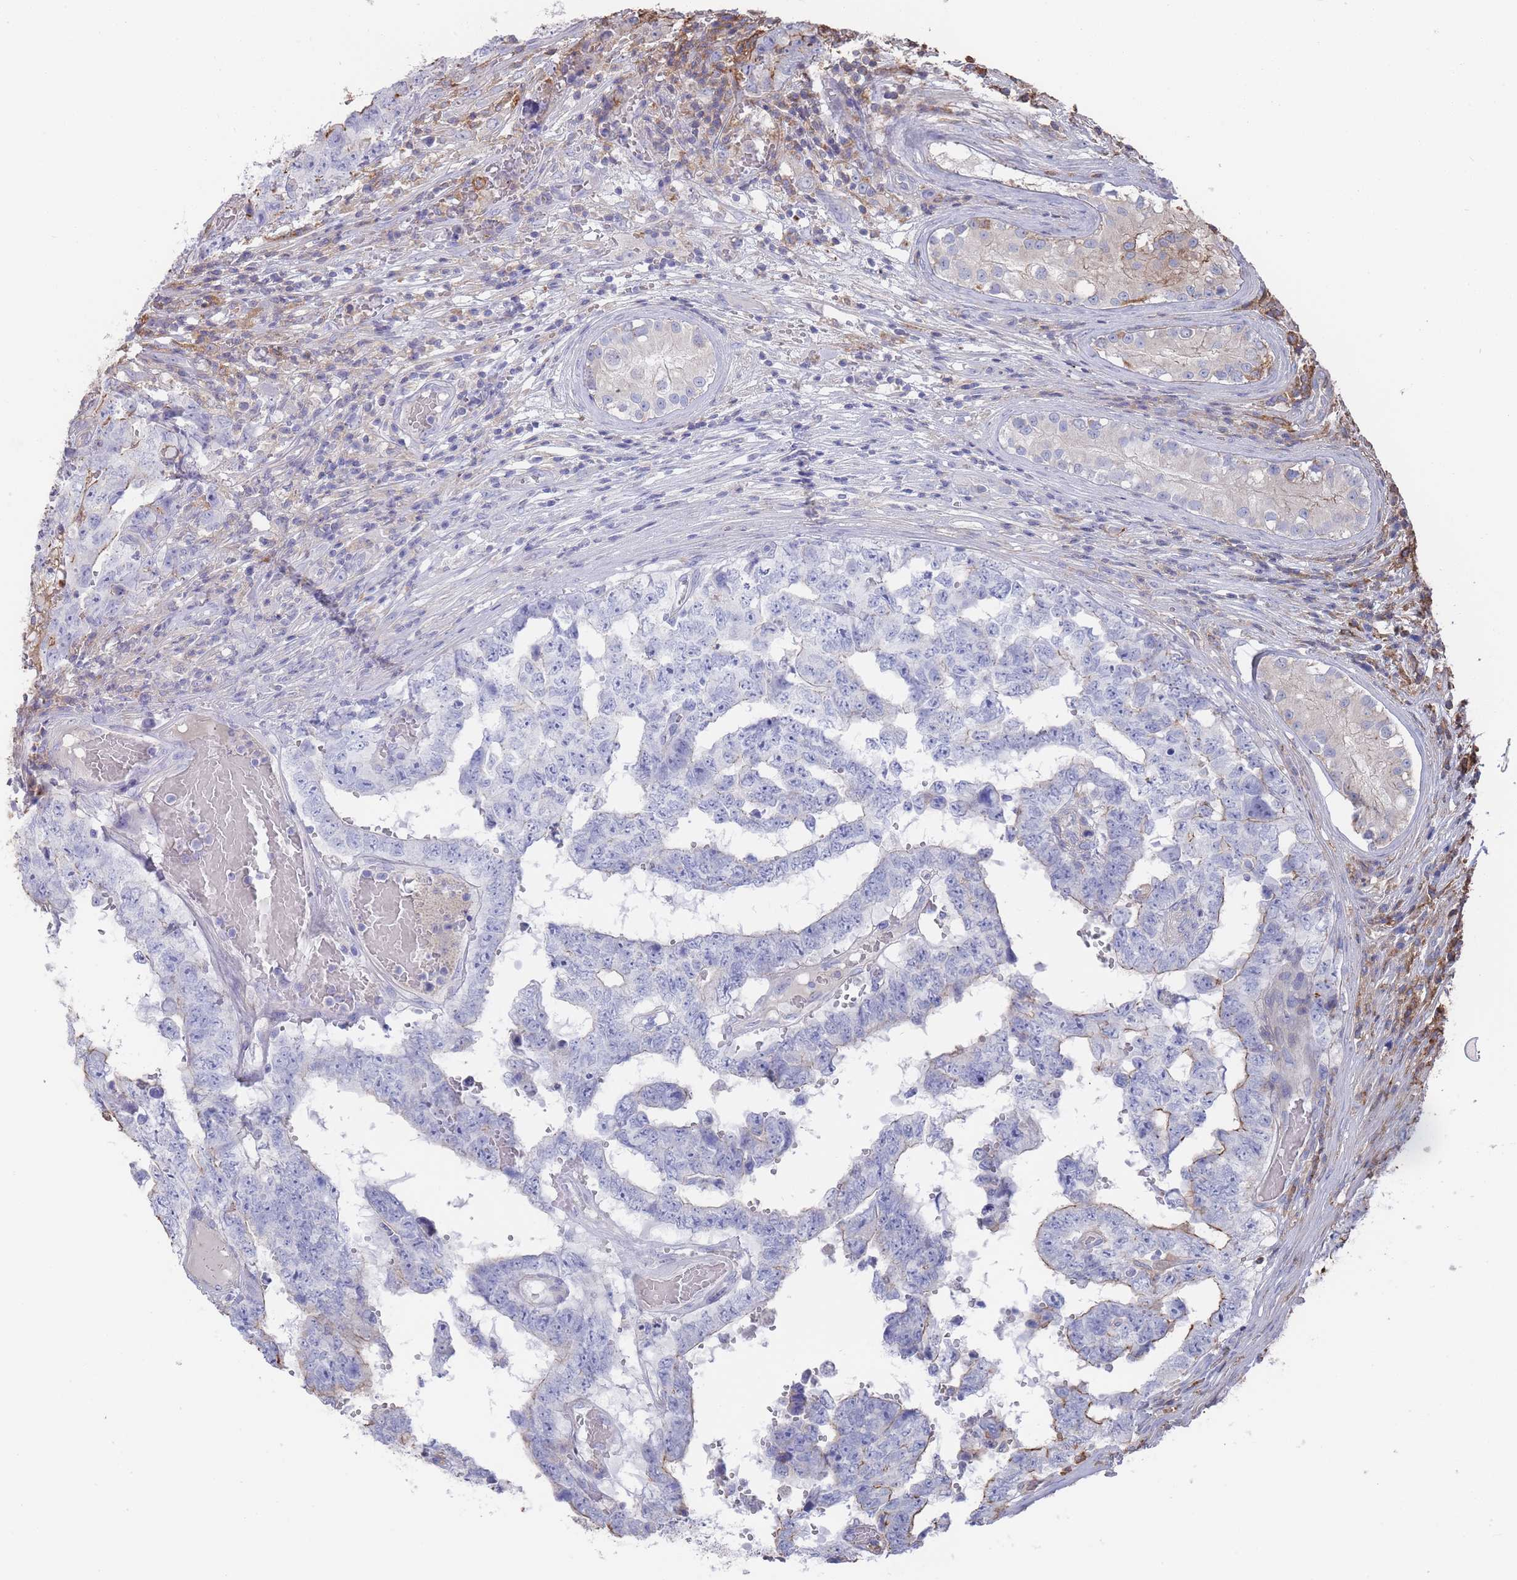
{"staining": {"intensity": "moderate", "quantity": "<25%", "location": "cytoplasmic/membranous"}, "tissue": "testis cancer", "cell_type": "Tumor cells", "image_type": "cancer", "snomed": [{"axis": "morphology", "description": "Normal tissue, NOS"}, {"axis": "morphology", "description": "Carcinoma, Embryonal, NOS"}, {"axis": "topography", "description": "Testis"}, {"axis": "topography", "description": "Epididymis"}], "caption": "The micrograph reveals a brown stain indicating the presence of a protein in the cytoplasmic/membranous of tumor cells in testis embryonal carcinoma. The staining is performed using DAB brown chromogen to label protein expression. The nuclei are counter-stained blue using hematoxylin.", "gene": "SCCPDH", "patient": {"sex": "male", "age": 25}}